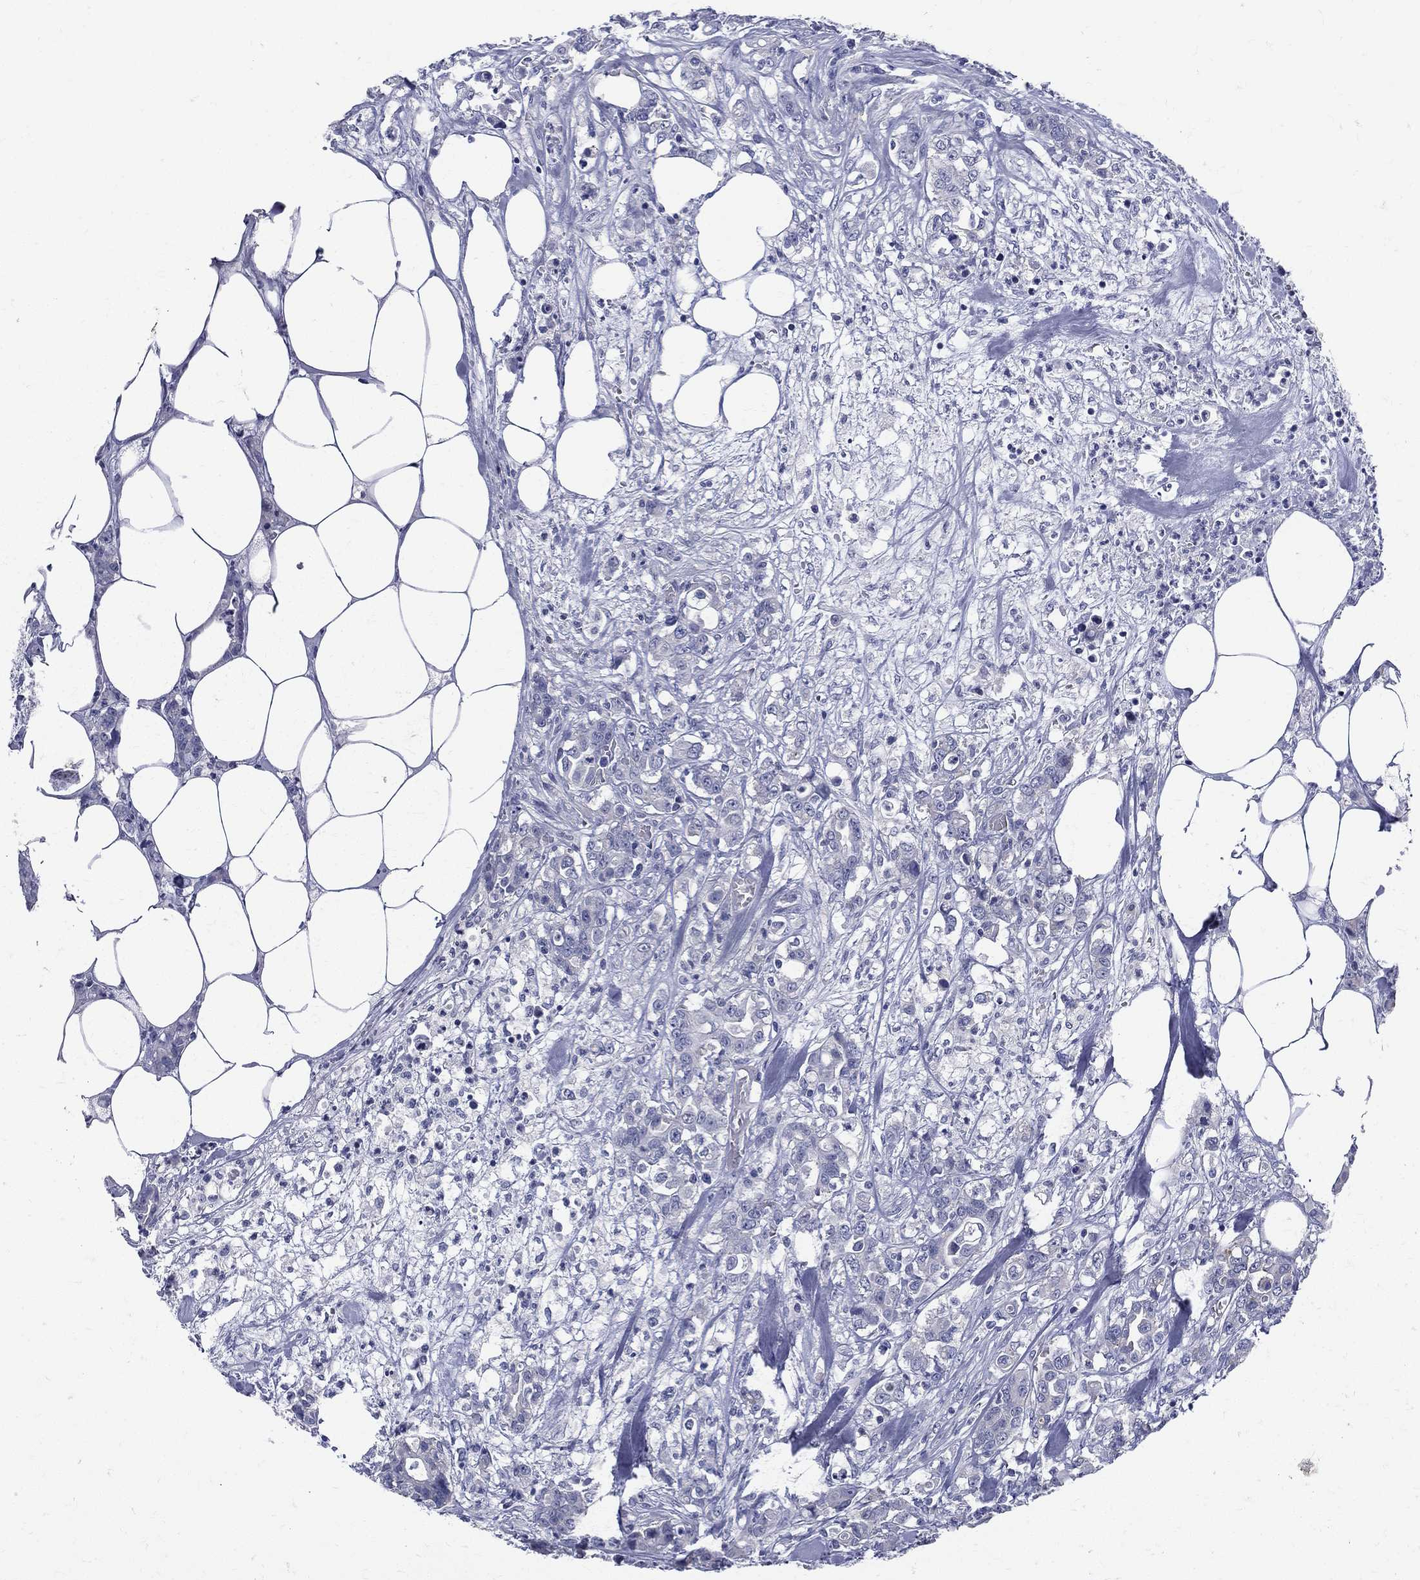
{"staining": {"intensity": "negative", "quantity": "none", "location": "none"}, "tissue": "colorectal cancer", "cell_type": "Tumor cells", "image_type": "cancer", "snomed": [{"axis": "morphology", "description": "Adenocarcinoma, NOS"}, {"axis": "topography", "description": "Colon"}], "caption": "A micrograph of colorectal cancer stained for a protein shows no brown staining in tumor cells. (Immunohistochemistry, brightfield microscopy, high magnification).", "gene": "ETNPPL", "patient": {"sex": "female", "age": 69}}